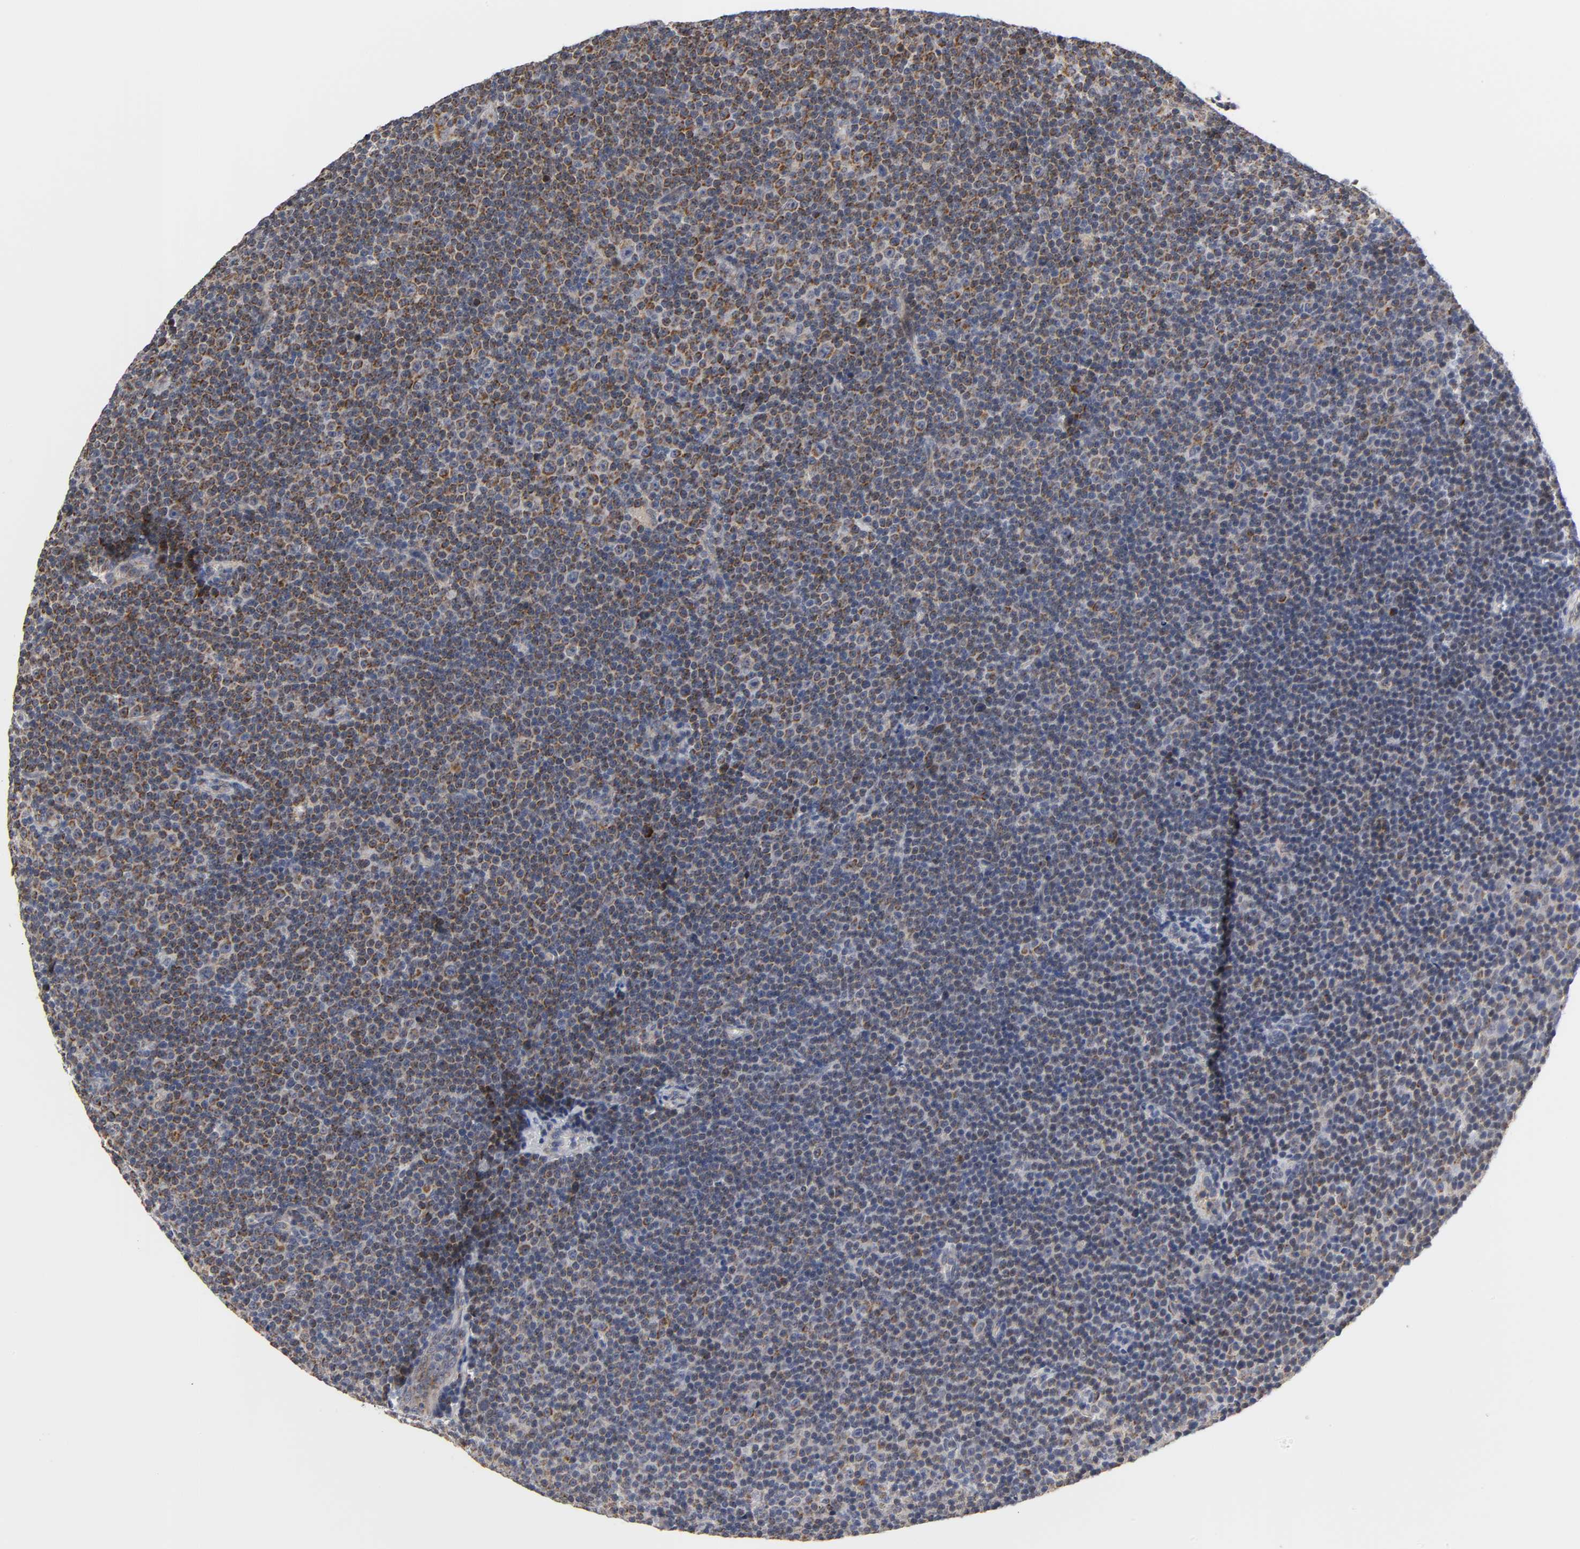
{"staining": {"intensity": "moderate", "quantity": ">75%", "location": "cytoplasmic/membranous"}, "tissue": "lymphoma", "cell_type": "Tumor cells", "image_type": "cancer", "snomed": [{"axis": "morphology", "description": "Malignant lymphoma, non-Hodgkin's type, Low grade"}, {"axis": "topography", "description": "Lymph node"}], "caption": "Lymphoma stained for a protein shows moderate cytoplasmic/membranous positivity in tumor cells.", "gene": "GSTZ1", "patient": {"sex": "female", "age": 67}}